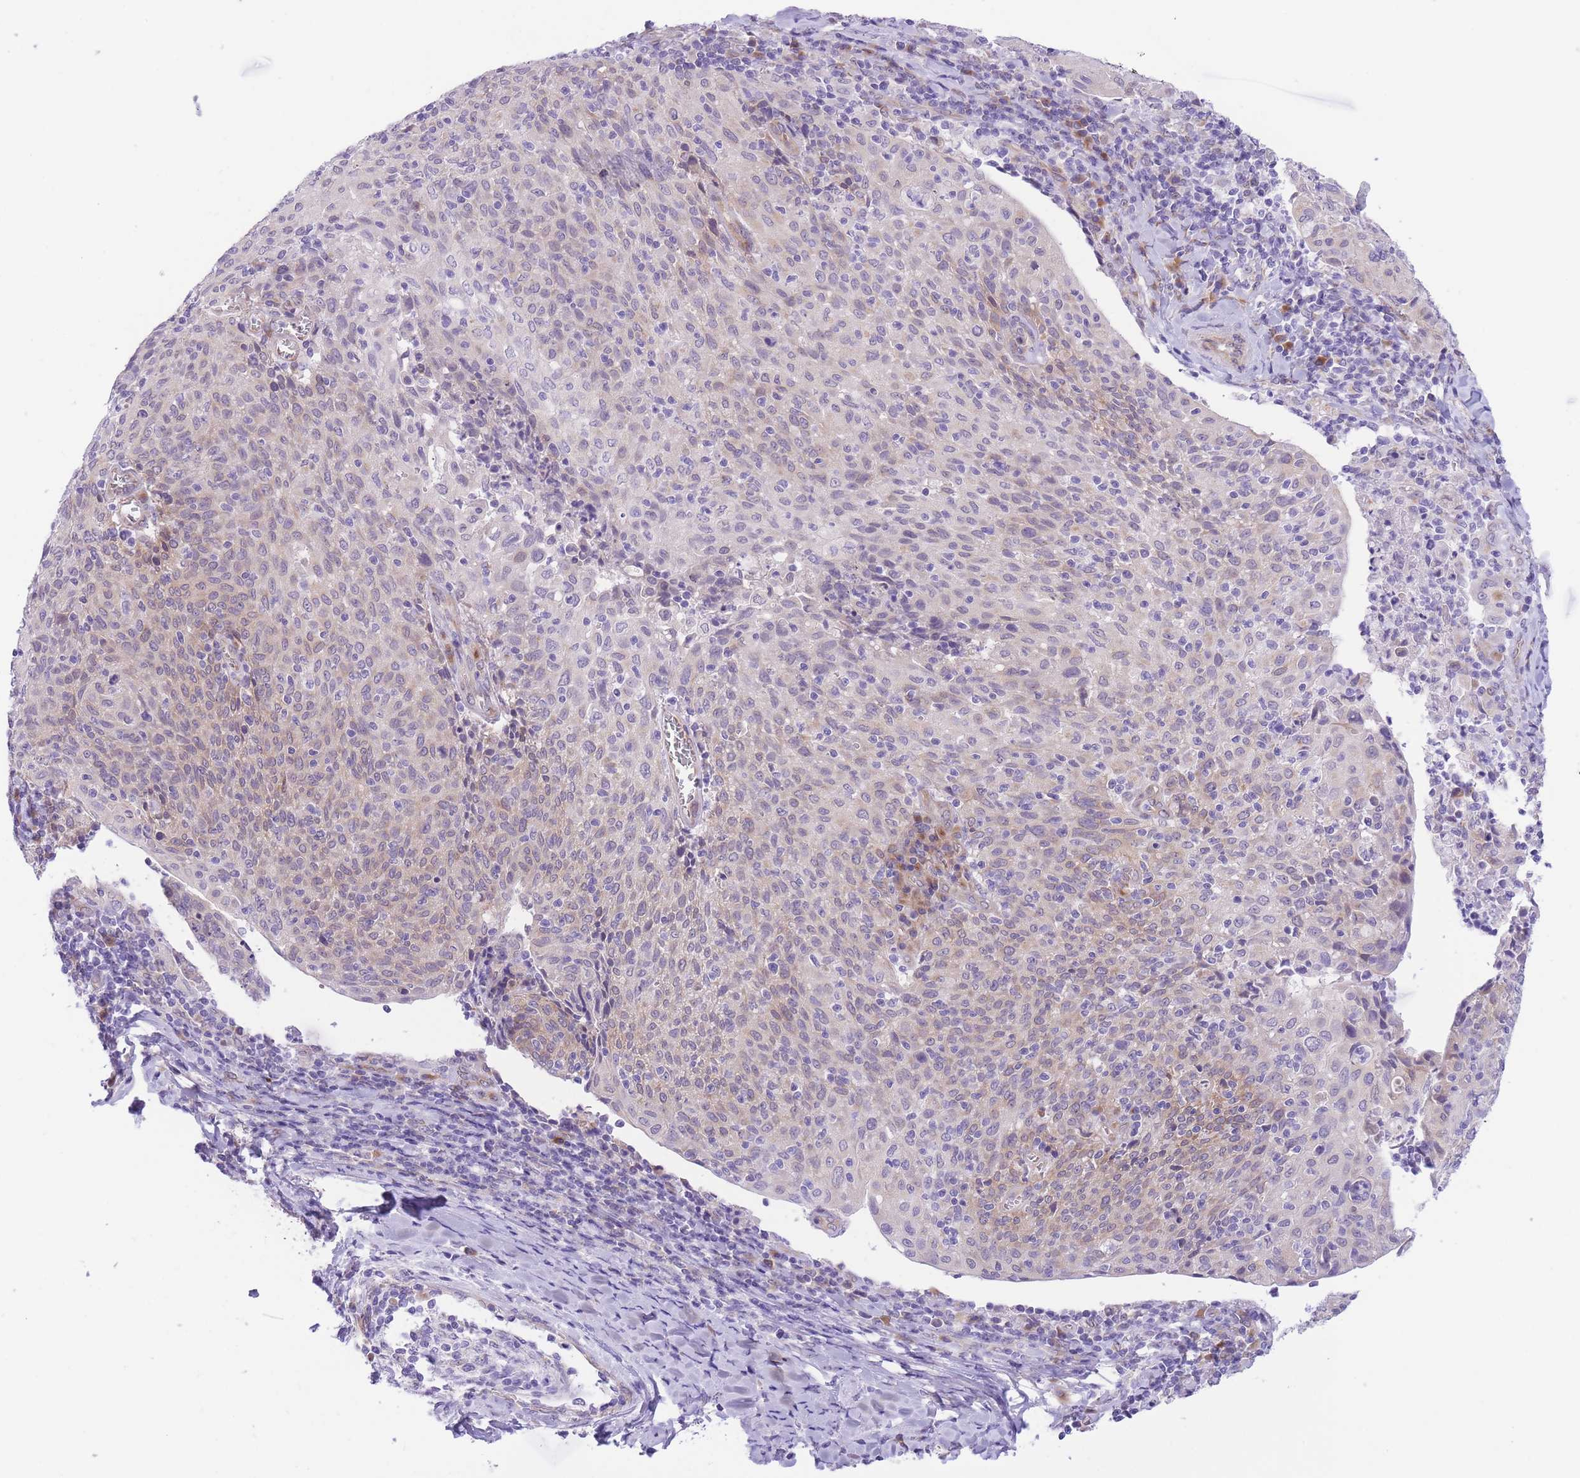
{"staining": {"intensity": "weak", "quantity": "<25%", "location": "cytoplasmic/membranous"}, "tissue": "cervical cancer", "cell_type": "Tumor cells", "image_type": "cancer", "snomed": [{"axis": "morphology", "description": "Squamous cell carcinoma, NOS"}, {"axis": "topography", "description": "Cervix"}], "caption": "Protein analysis of cervical squamous cell carcinoma demonstrates no significant staining in tumor cells.", "gene": "WWOX", "patient": {"sex": "female", "age": 52}}